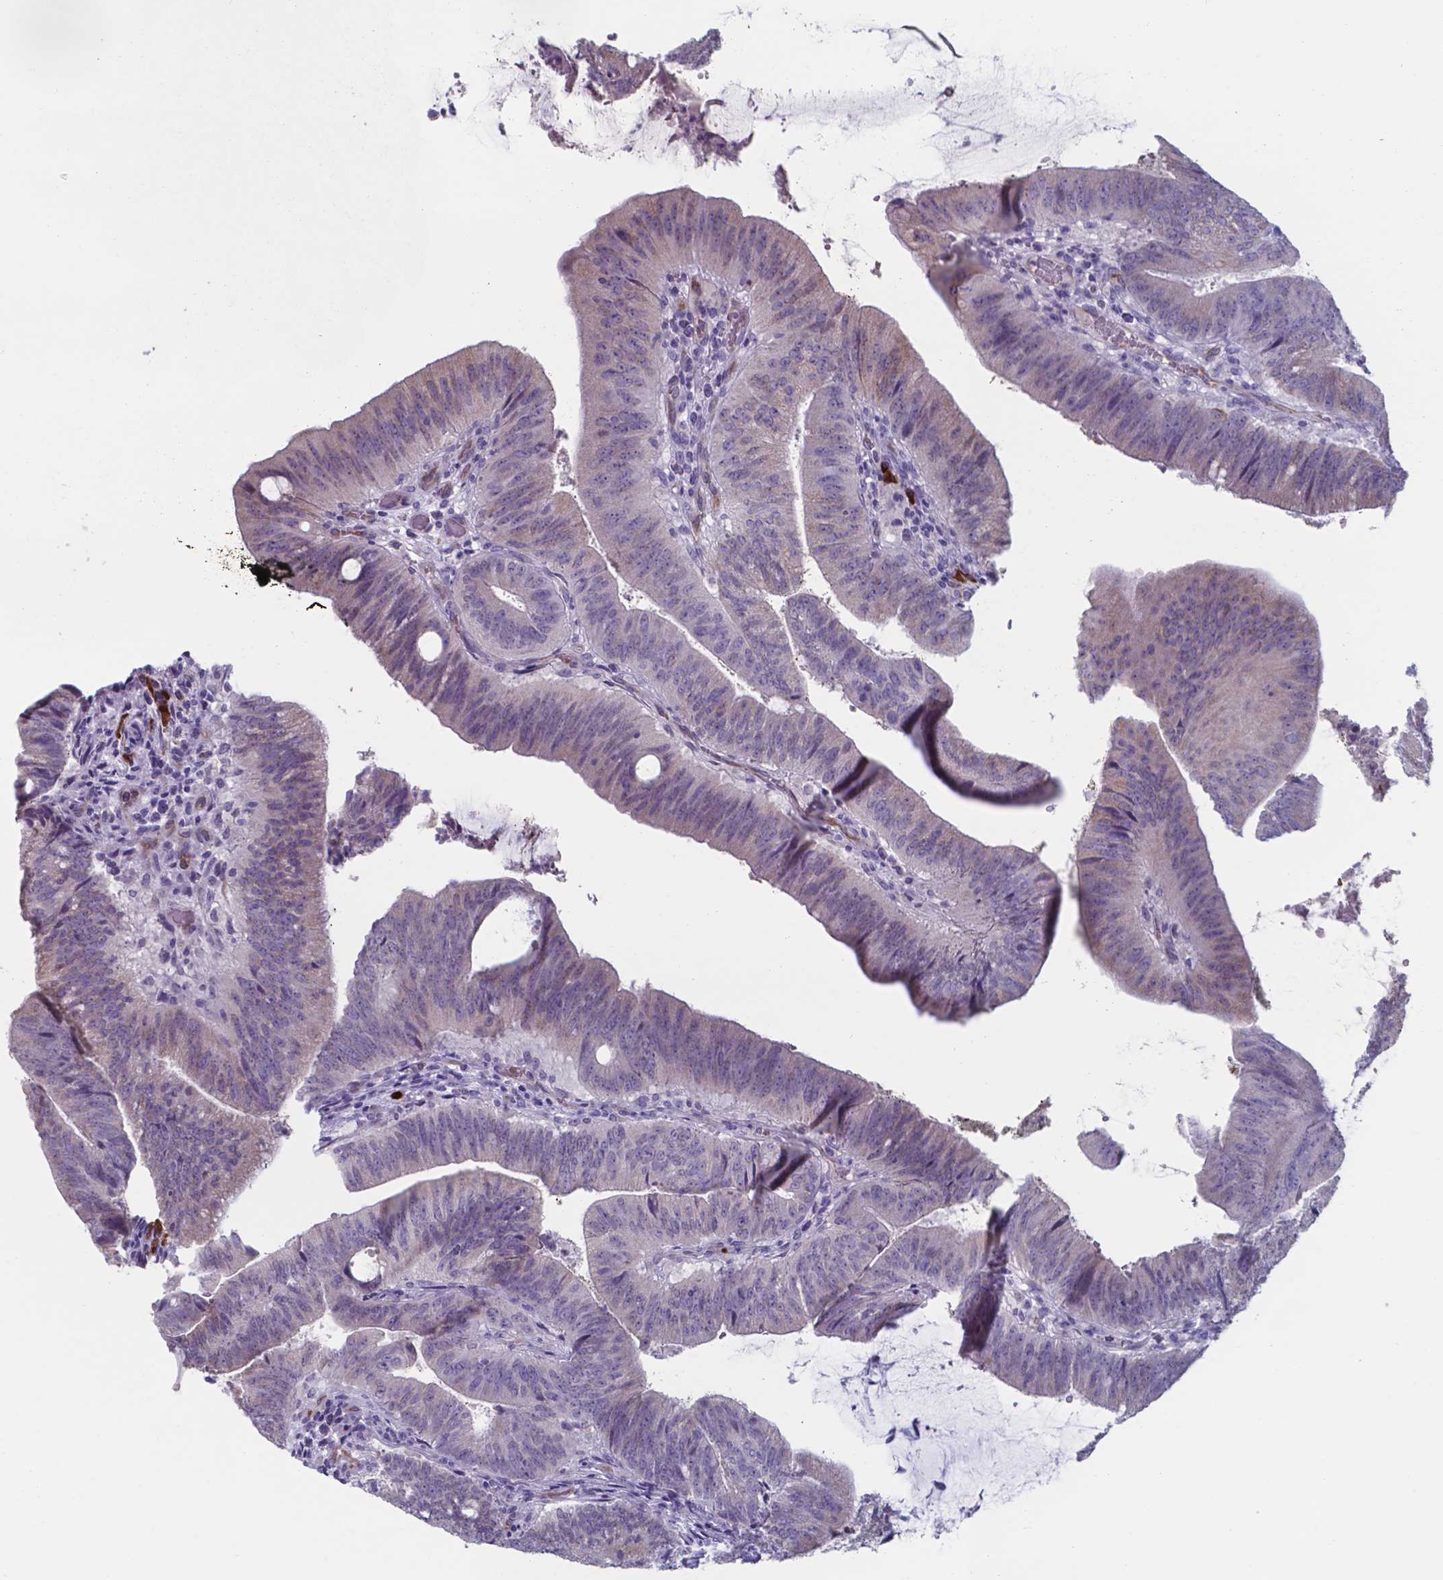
{"staining": {"intensity": "weak", "quantity": "<25%", "location": "cytoplasmic/membranous"}, "tissue": "colorectal cancer", "cell_type": "Tumor cells", "image_type": "cancer", "snomed": [{"axis": "morphology", "description": "Adenocarcinoma, NOS"}, {"axis": "topography", "description": "Colon"}], "caption": "Human colorectal cancer (adenocarcinoma) stained for a protein using IHC displays no positivity in tumor cells.", "gene": "UBE2J1", "patient": {"sex": "female", "age": 43}}